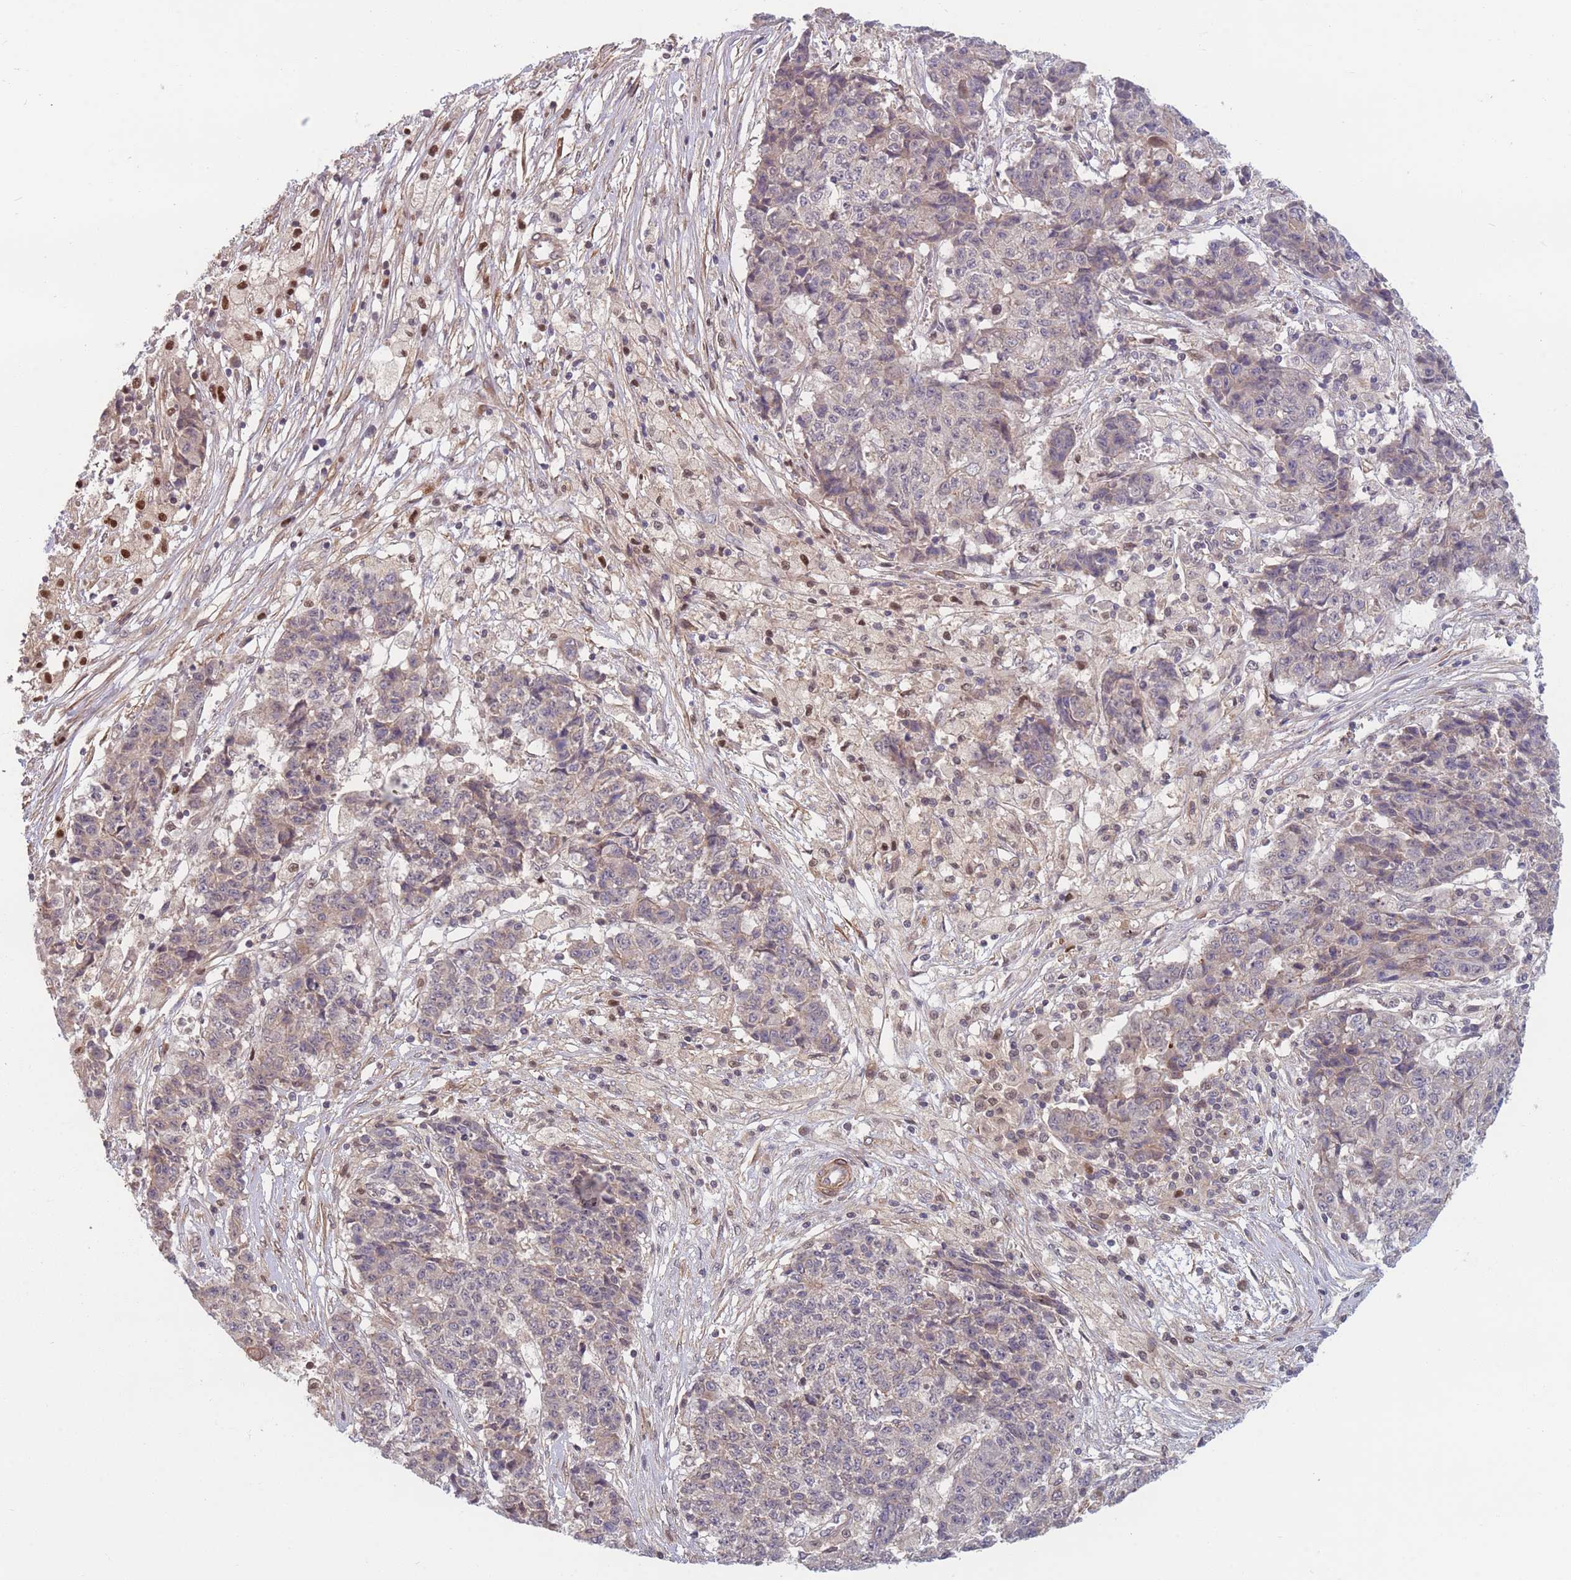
{"staining": {"intensity": "weak", "quantity": "<25%", "location": "cytoplasmic/membranous"}, "tissue": "ovarian cancer", "cell_type": "Tumor cells", "image_type": "cancer", "snomed": [{"axis": "morphology", "description": "Carcinoma, endometroid"}, {"axis": "topography", "description": "Ovary"}], "caption": "A high-resolution micrograph shows IHC staining of ovarian endometroid carcinoma, which shows no significant expression in tumor cells.", "gene": "FAM153A", "patient": {"sex": "female", "age": 42}}